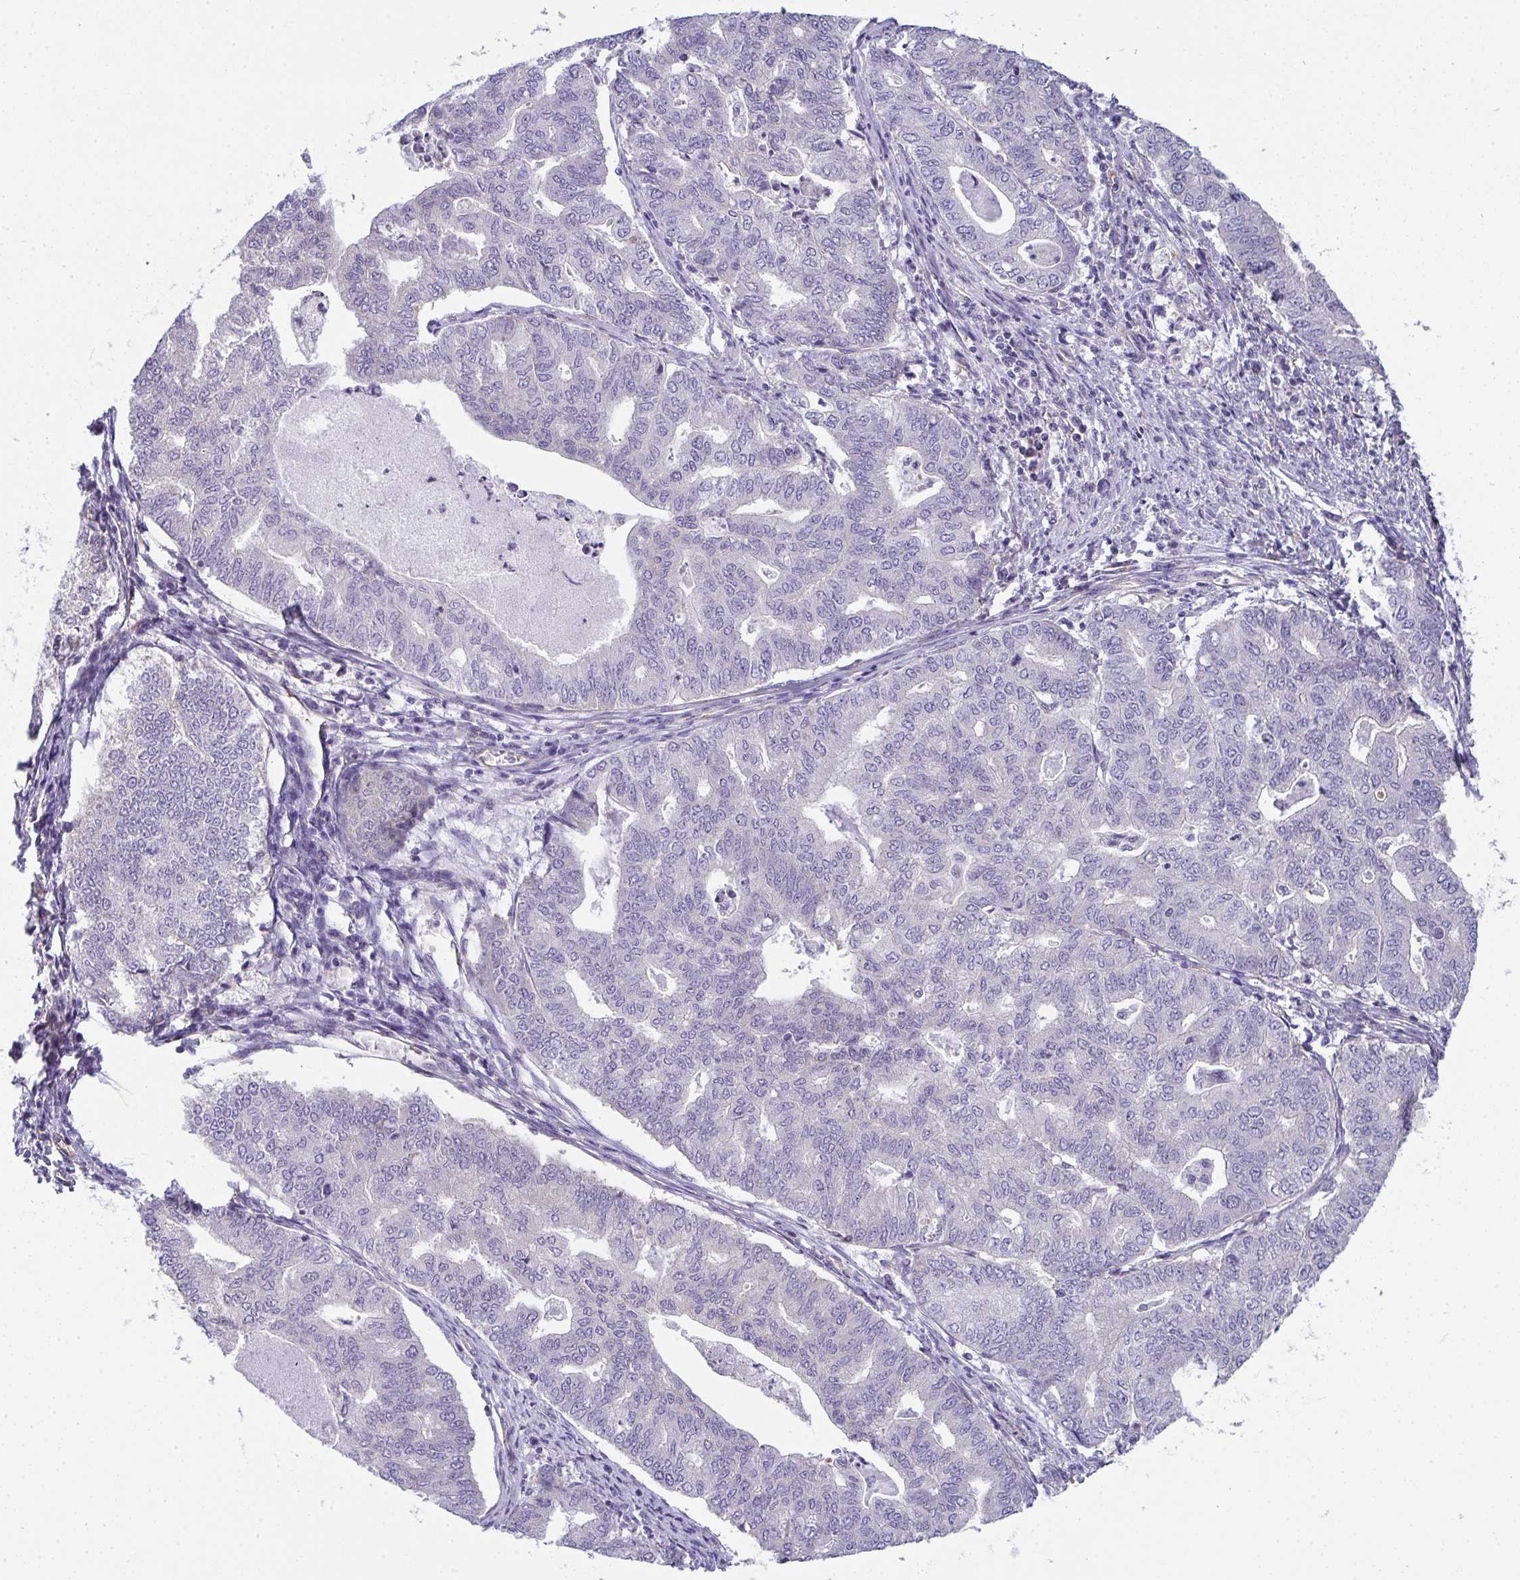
{"staining": {"intensity": "negative", "quantity": "none", "location": "none"}, "tissue": "endometrial cancer", "cell_type": "Tumor cells", "image_type": "cancer", "snomed": [{"axis": "morphology", "description": "Adenocarcinoma, NOS"}, {"axis": "topography", "description": "Endometrium"}], "caption": "IHC of endometrial cancer demonstrates no staining in tumor cells.", "gene": "MYL12A", "patient": {"sex": "female", "age": 79}}